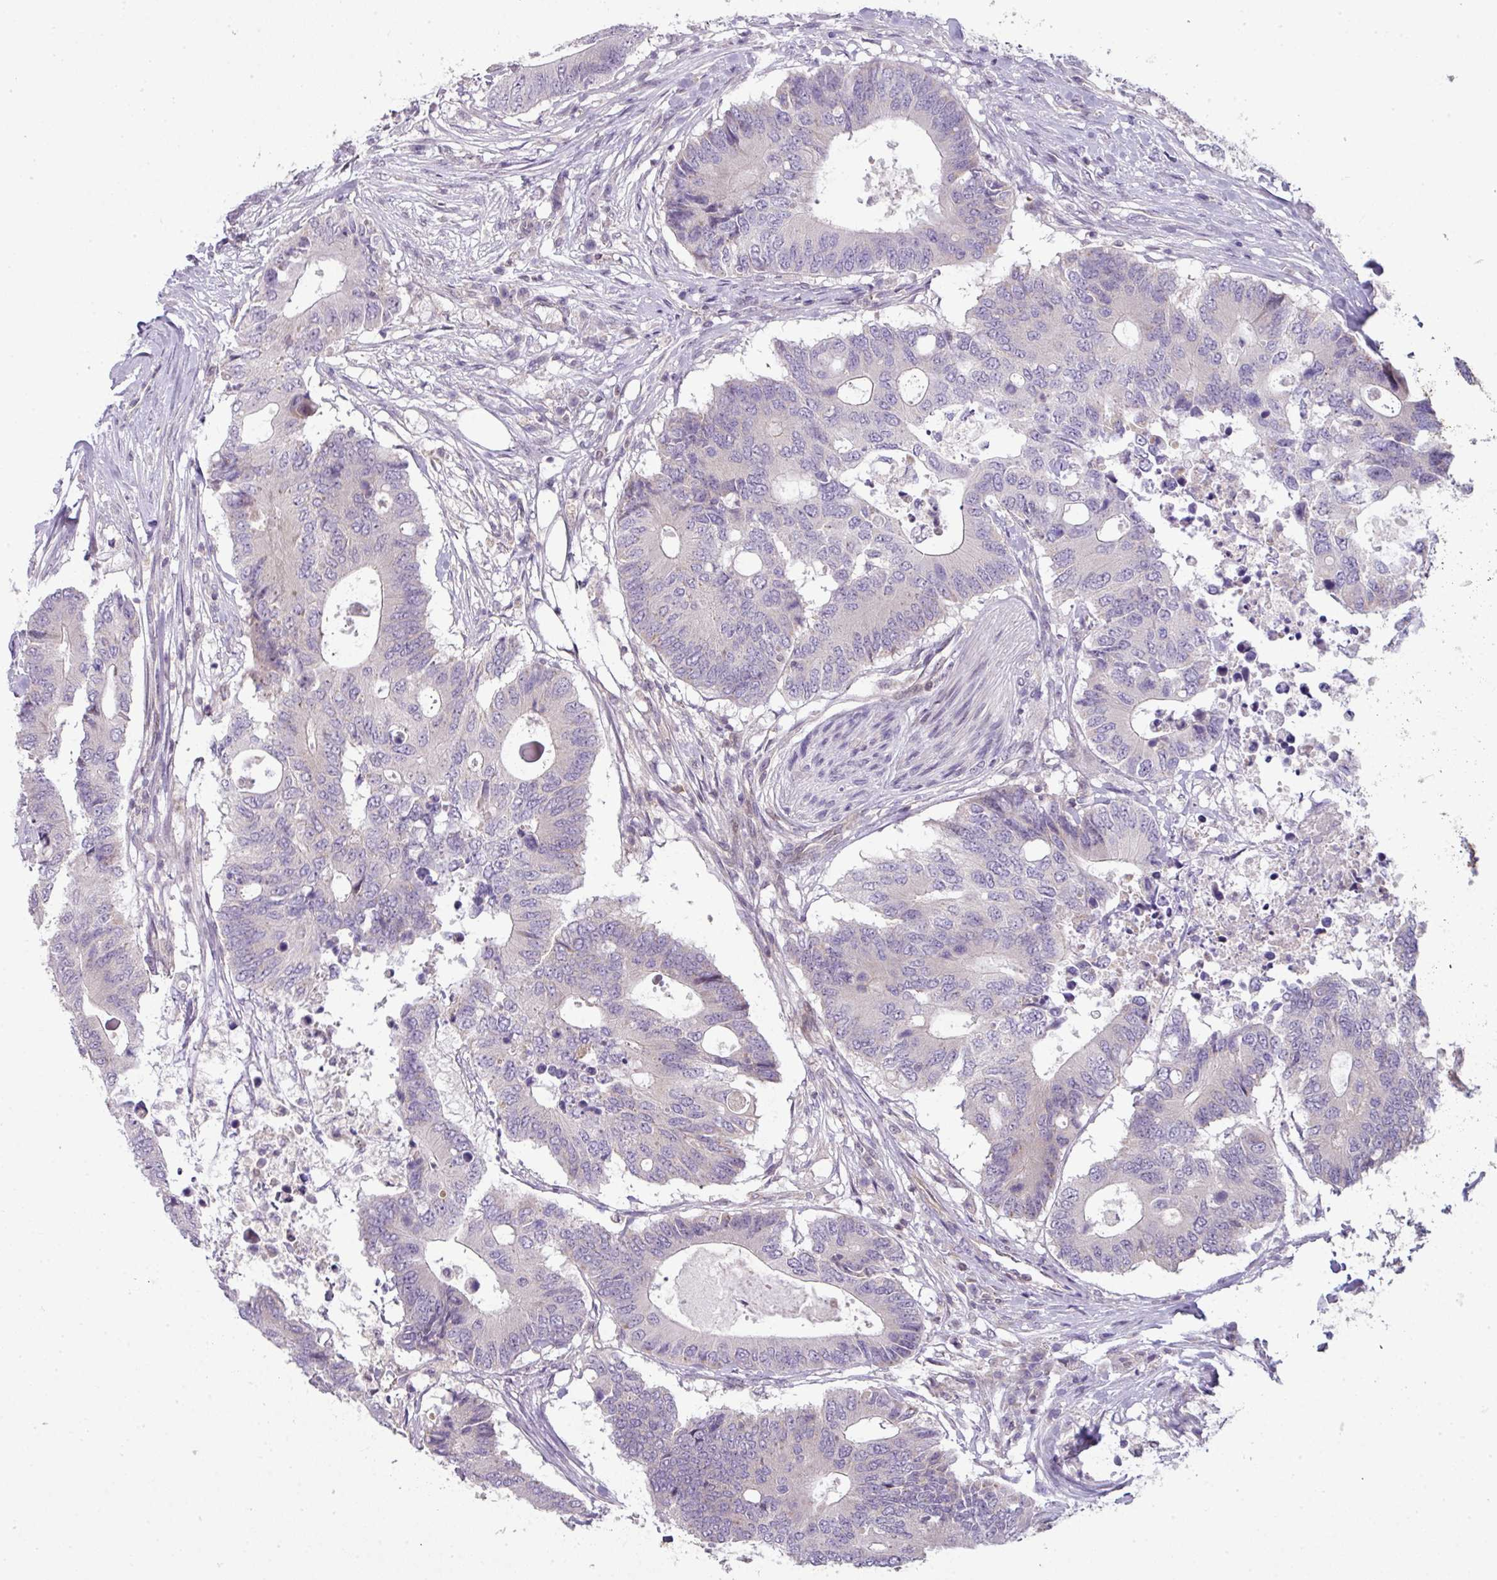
{"staining": {"intensity": "negative", "quantity": "none", "location": "none"}, "tissue": "colorectal cancer", "cell_type": "Tumor cells", "image_type": "cancer", "snomed": [{"axis": "morphology", "description": "Adenocarcinoma, NOS"}, {"axis": "topography", "description": "Colon"}], "caption": "Immunohistochemical staining of colorectal cancer shows no significant expression in tumor cells.", "gene": "STAT5A", "patient": {"sex": "male", "age": 71}}